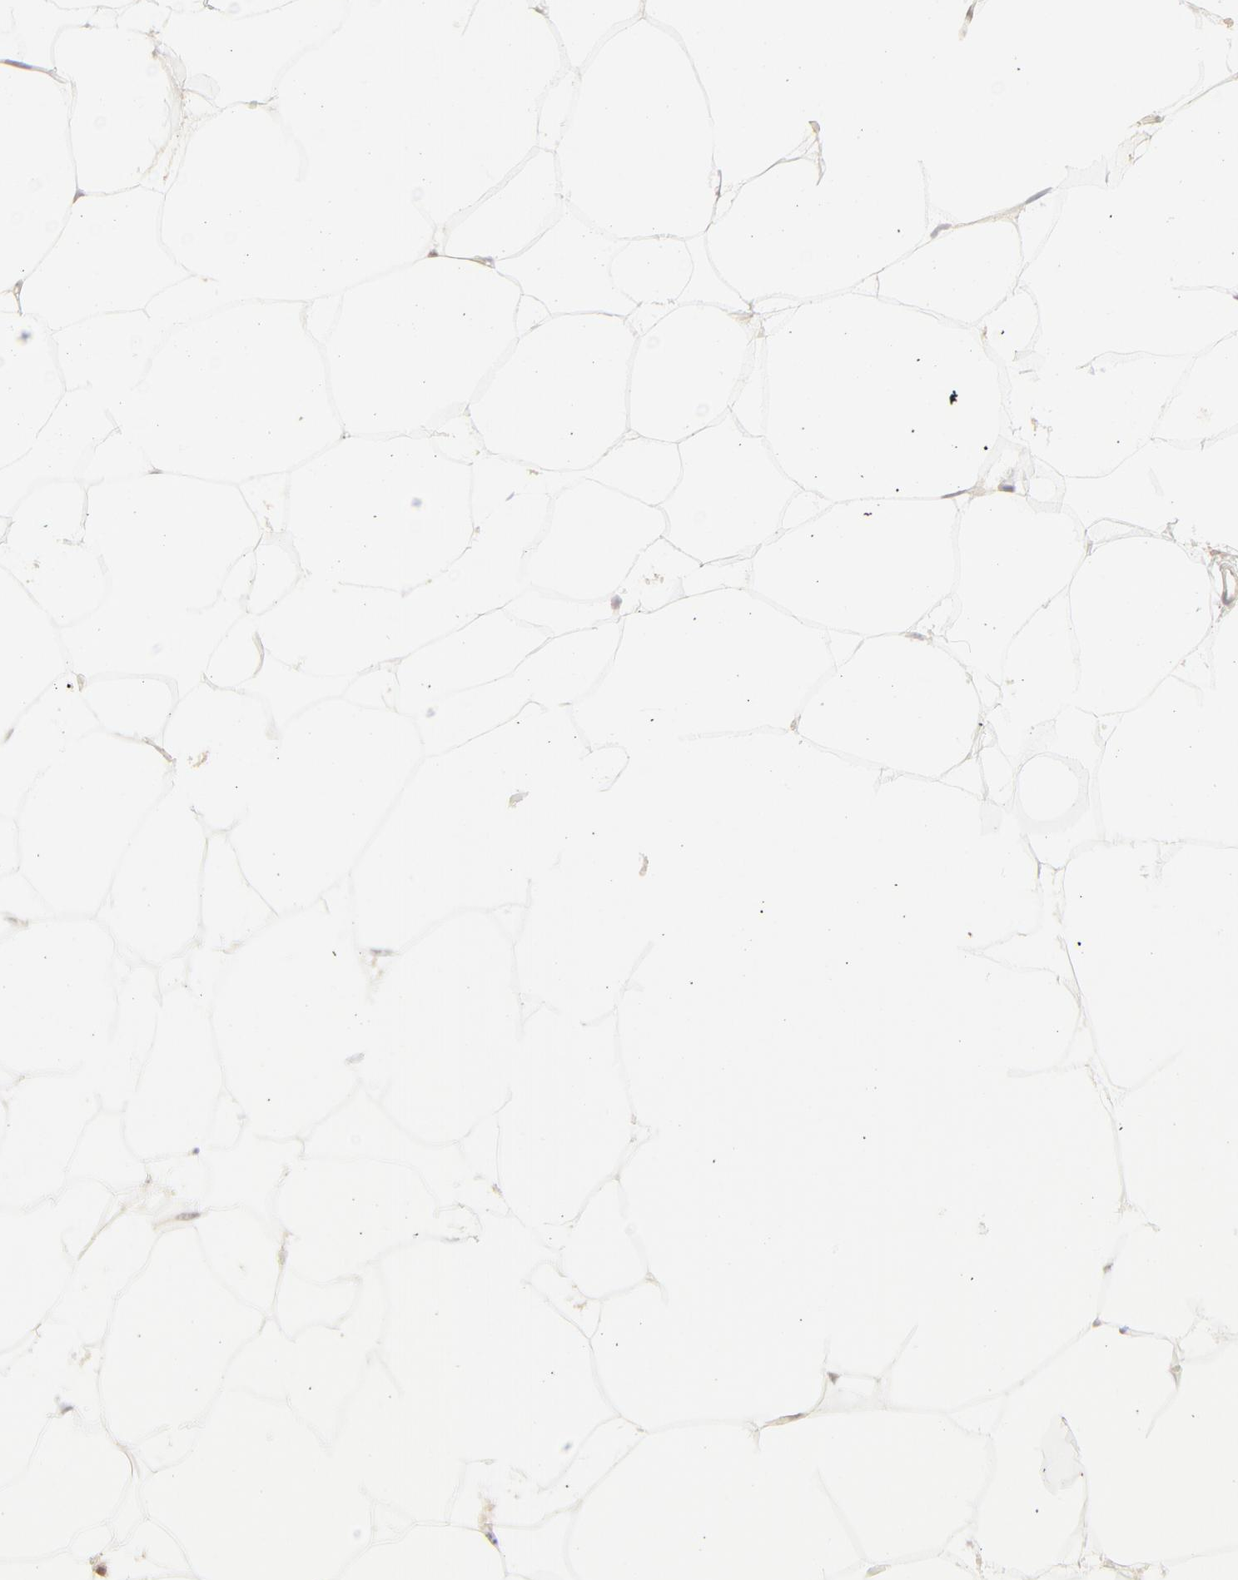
{"staining": {"intensity": "negative", "quantity": "none", "location": "none"}, "tissue": "adipose tissue", "cell_type": "Adipocytes", "image_type": "normal", "snomed": [{"axis": "morphology", "description": "Normal tissue, NOS"}, {"axis": "morphology", "description": "Duct carcinoma"}, {"axis": "topography", "description": "Breast"}, {"axis": "topography", "description": "Adipose tissue"}], "caption": "An immunohistochemistry micrograph of normal adipose tissue is shown. There is no staining in adipocytes of adipose tissue.", "gene": "CDK6", "patient": {"sex": "female", "age": 37}}